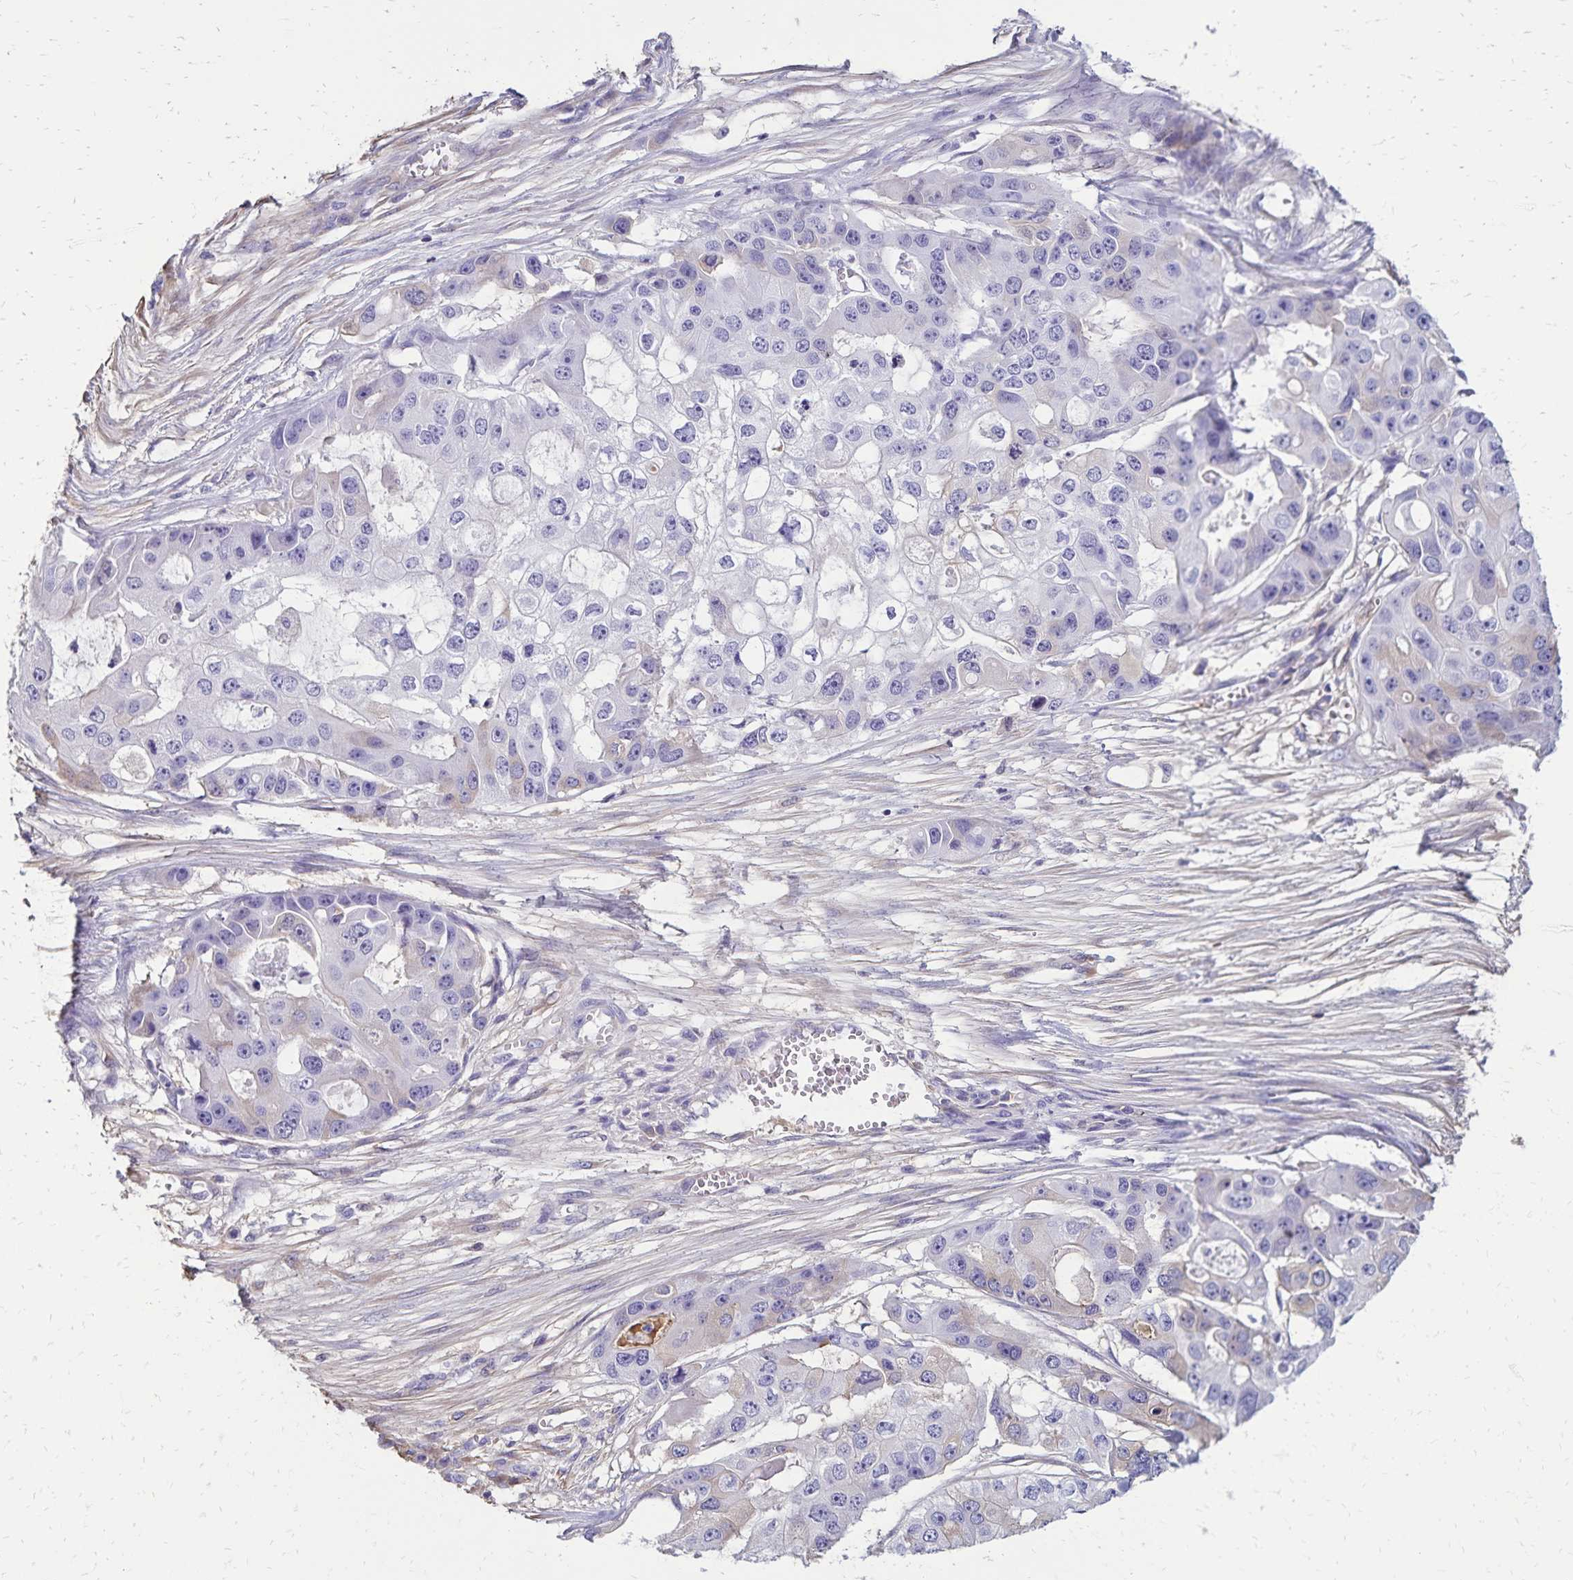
{"staining": {"intensity": "negative", "quantity": "none", "location": "none"}, "tissue": "ovarian cancer", "cell_type": "Tumor cells", "image_type": "cancer", "snomed": [{"axis": "morphology", "description": "Cystadenocarcinoma, serous, NOS"}, {"axis": "topography", "description": "Ovary"}], "caption": "This histopathology image is of ovarian cancer stained with IHC to label a protein in brown with the nuclei are counter-stained blue. There is no expression in tumor cells.", "gene": "CD27", "patient": {"sex": "female", "age": 56}}